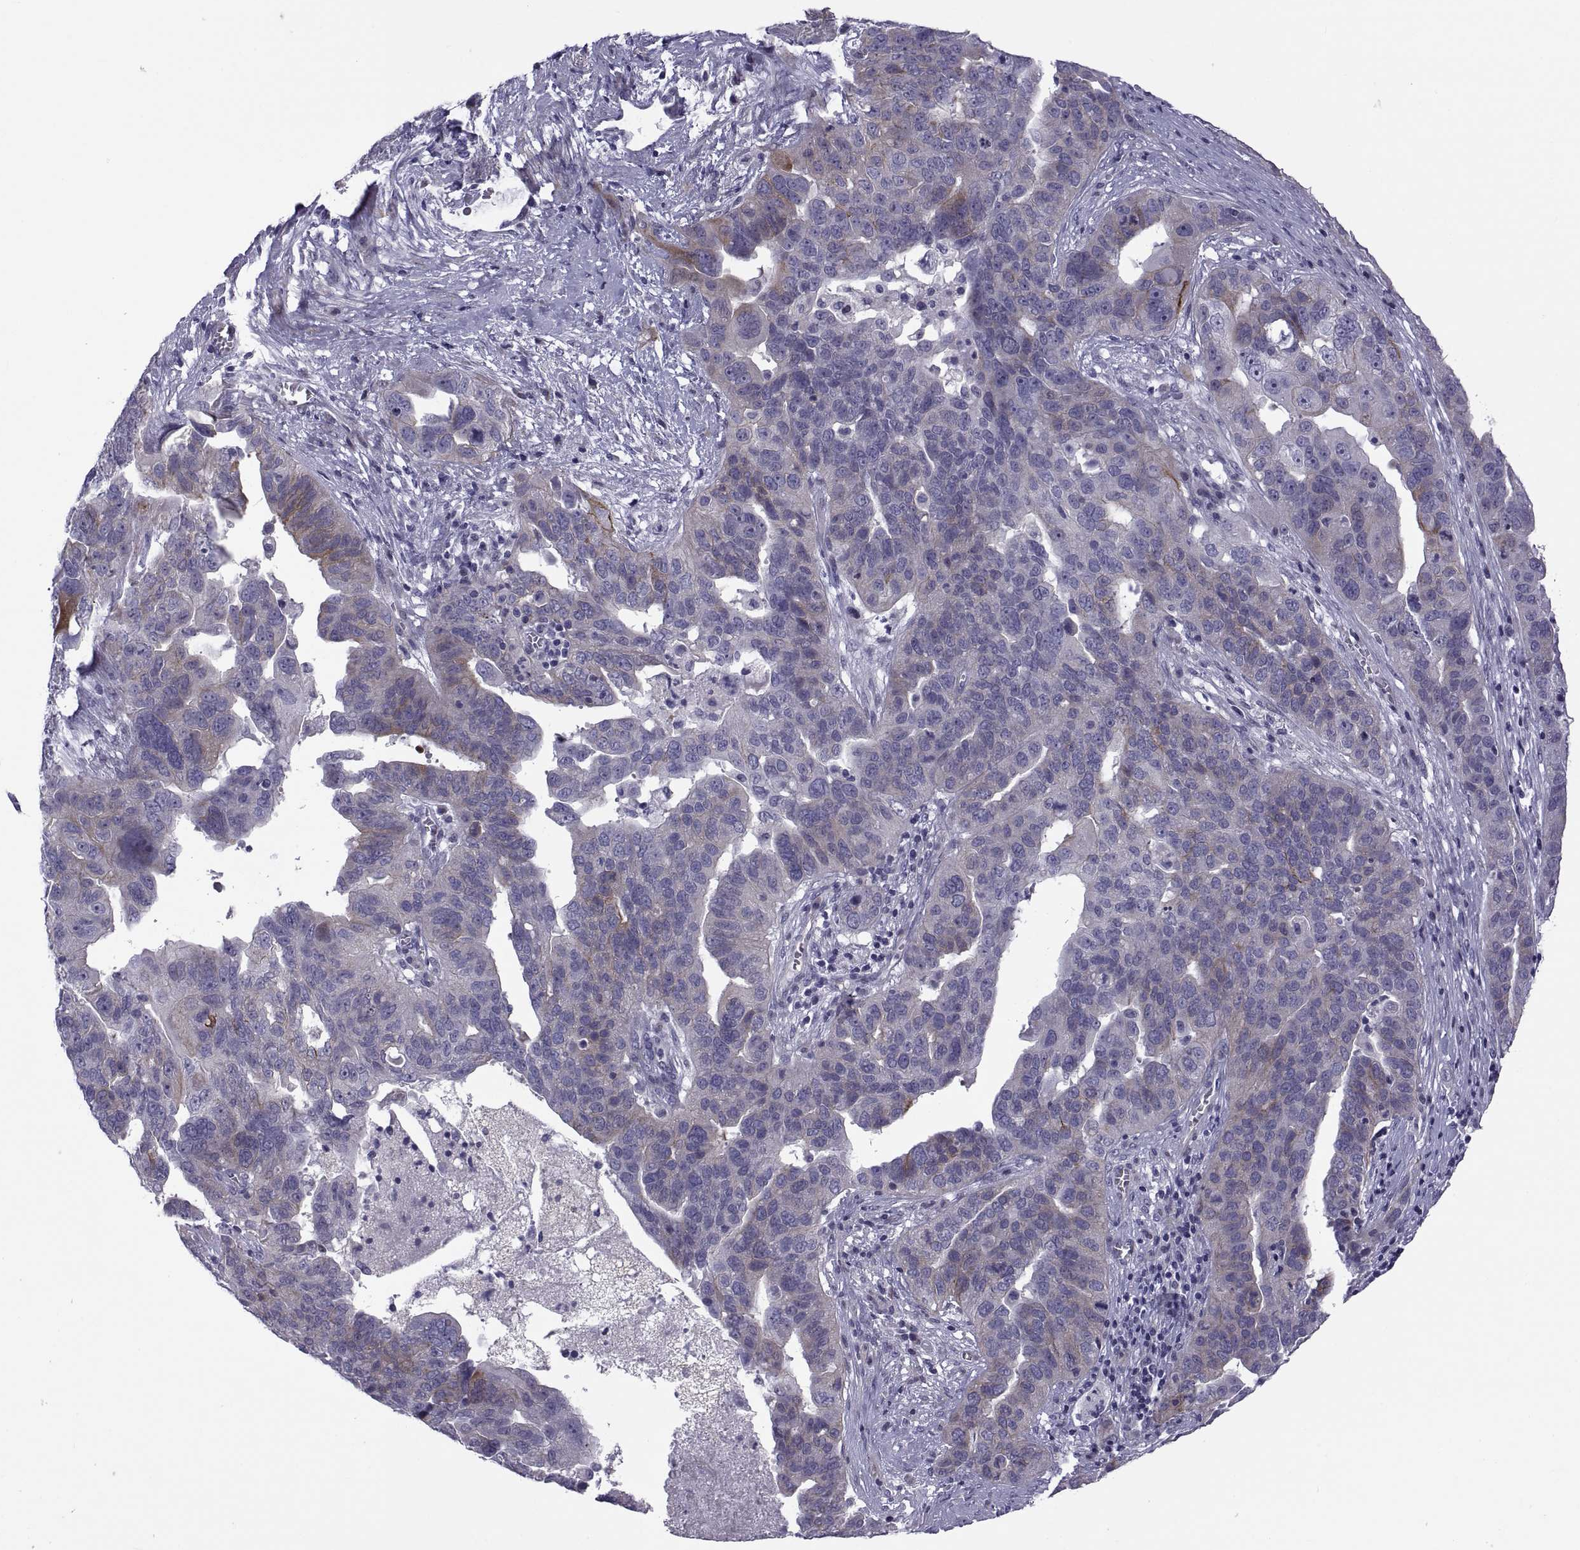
{"staining": {"intensity": "weak", "quantity": "<25%", "location": "cytoplasmic/membranous"}, "tissue": "ovarian cancer", "cell_type": "Tumor cells", "image_type": "cancer", "snomed": [{"axis": "morphology", "description": "Carcinoma, endometroid"}, {"axis": "topography", "description": "Soft tissue"}, {"axis": "topography", "description": "Ovary"}], "caption": "High power microscopy image of an immunohistochemistry (IHC) image of ovarian cancer, revealing no significant staining in tumor cells. (DAB (3,3'-diaminobenzidine) IHC visualized using brightfield microscopy, high magnification).", "gene": "TMEM158", "patient": {"sex": "female", "age": 52}}